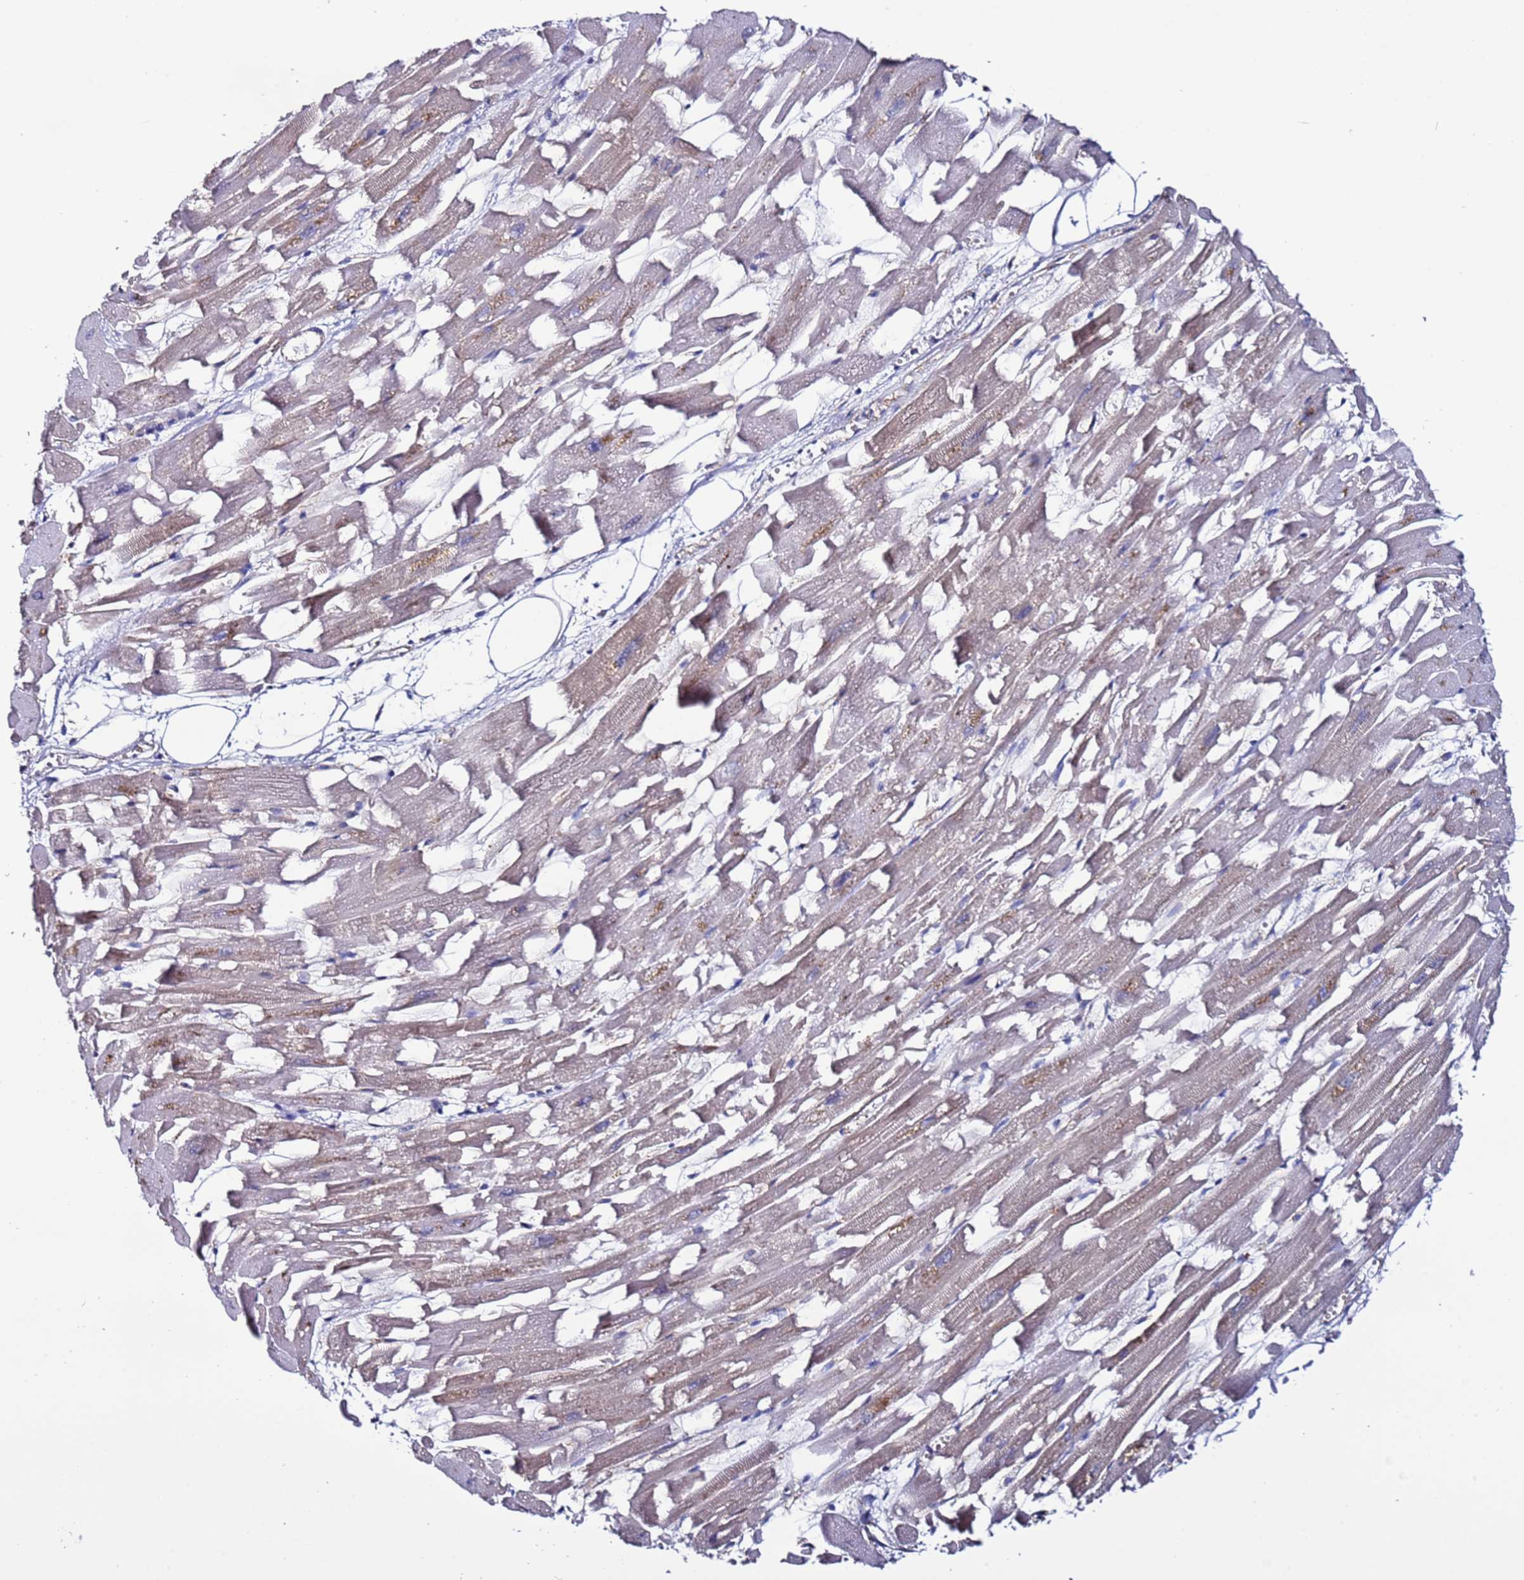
{"staining": {"intensity": "weak", "quantity": "25%-75%", "location": "cytoplasmic/membranous"}, "tissue": "heart muscle", "cell_type": "Cardiomyocytes", "image_type": "normal", "snomed": [{"axis": "morphology", "description": "Normal tissue, NOS"}, {"axis": "topography", "description": "Heart"}], "caption": "IHC image of benign heart muscle stained for a protein (brown), which shows low levels of weak cytoplasmic/membranous staining in approximately 25%-75% of cardiomyocytes.", "gene": "TENM3", "patient": {"sex": "female", "age": 64}}